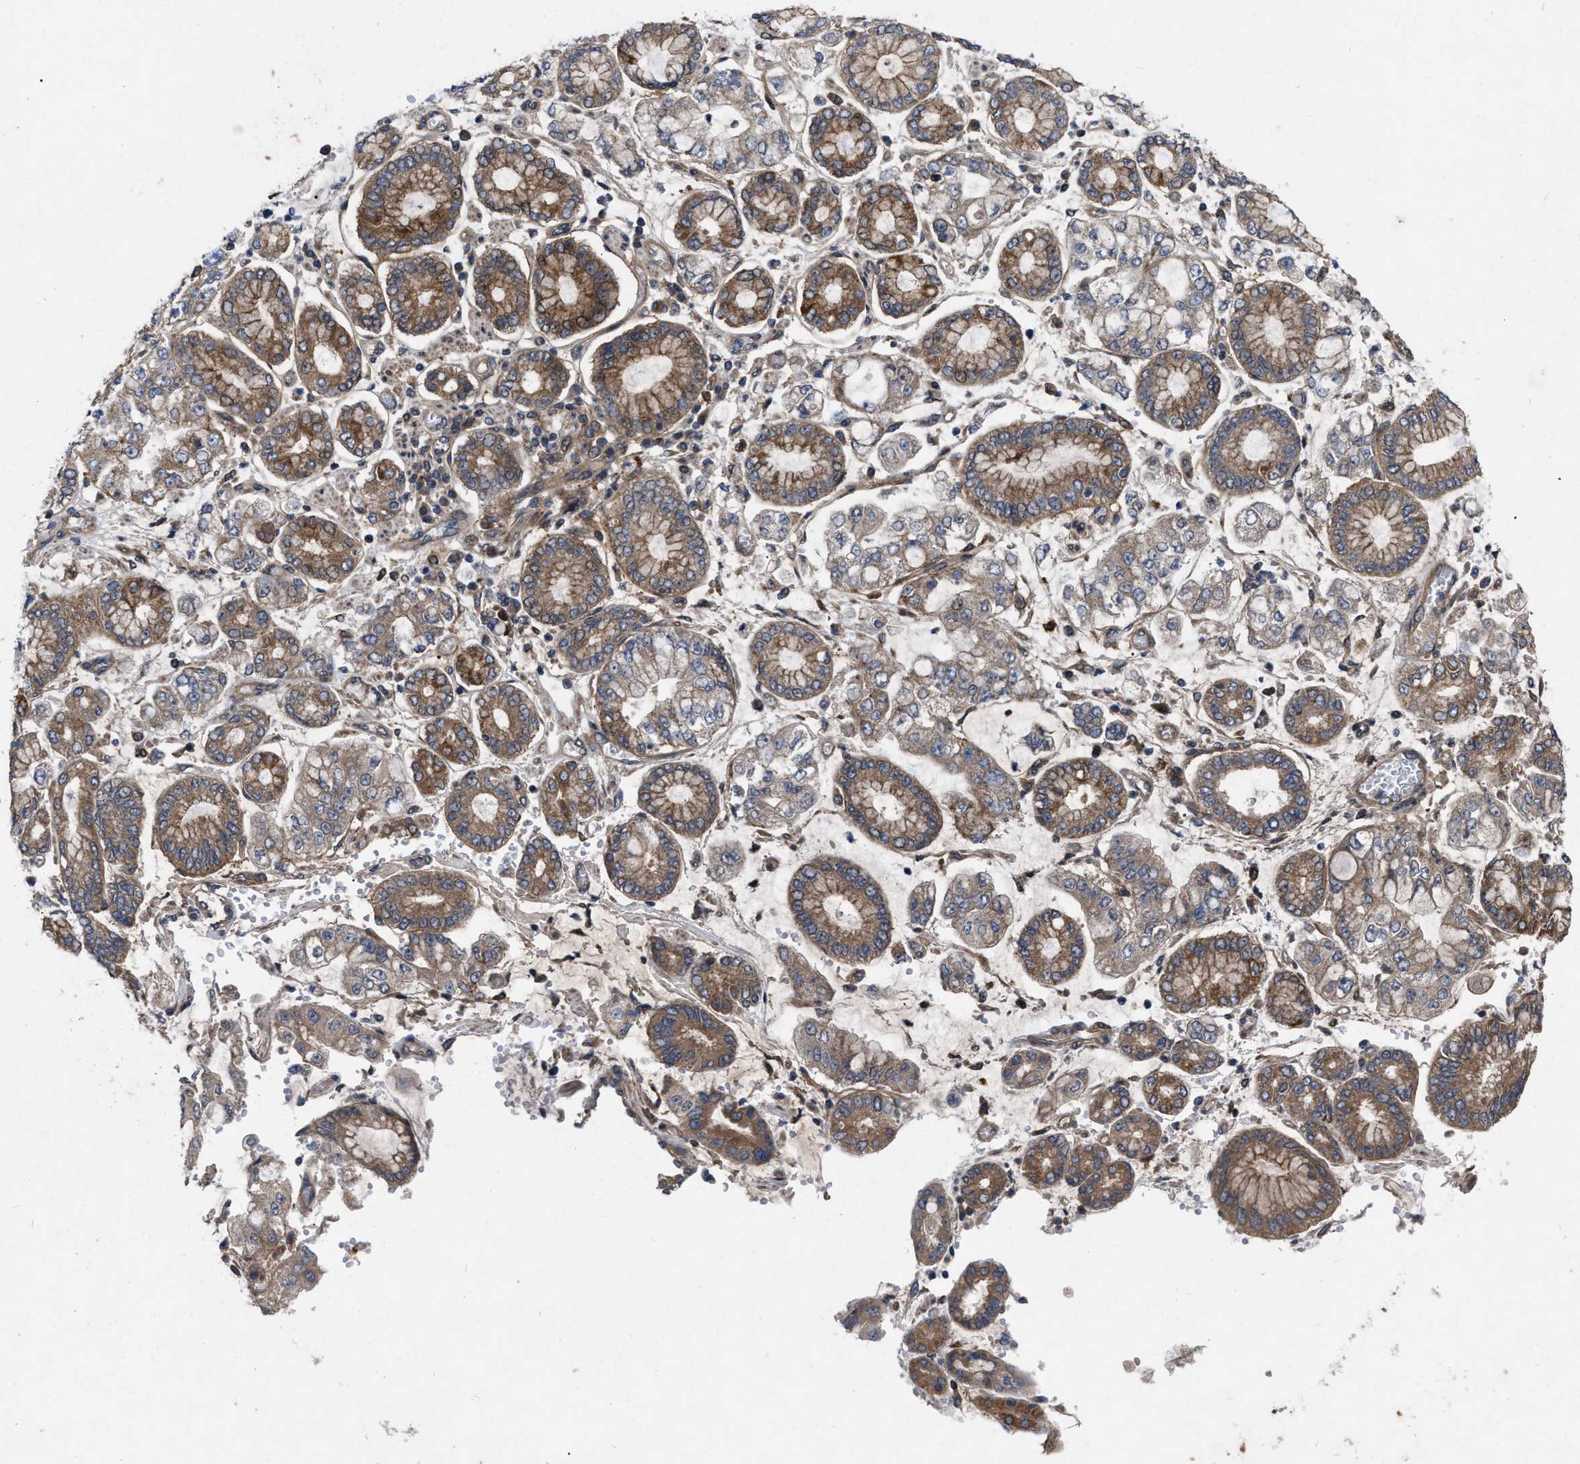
{"staining": {"intensity": "moderate", "quantity": ">75%", "location": "cytoplasmic/membranous"}, "tissue": "stomach cancer", "cell_type": "Tumor cells", "image_type": "cancer", "snomed": [{"axis": "morphology", "description": "Adenocarcinoma, NOS"}, {"axis": "topography", "description": "Stomach"}], "caption": "Stomach adenocarcinoma tissue demonstrates moderate cytoplasmic/membranous staining in approximately >75% of tumor cells", "gene": "CDKN2C", "patient": {"sex": "male", "age": 76}}